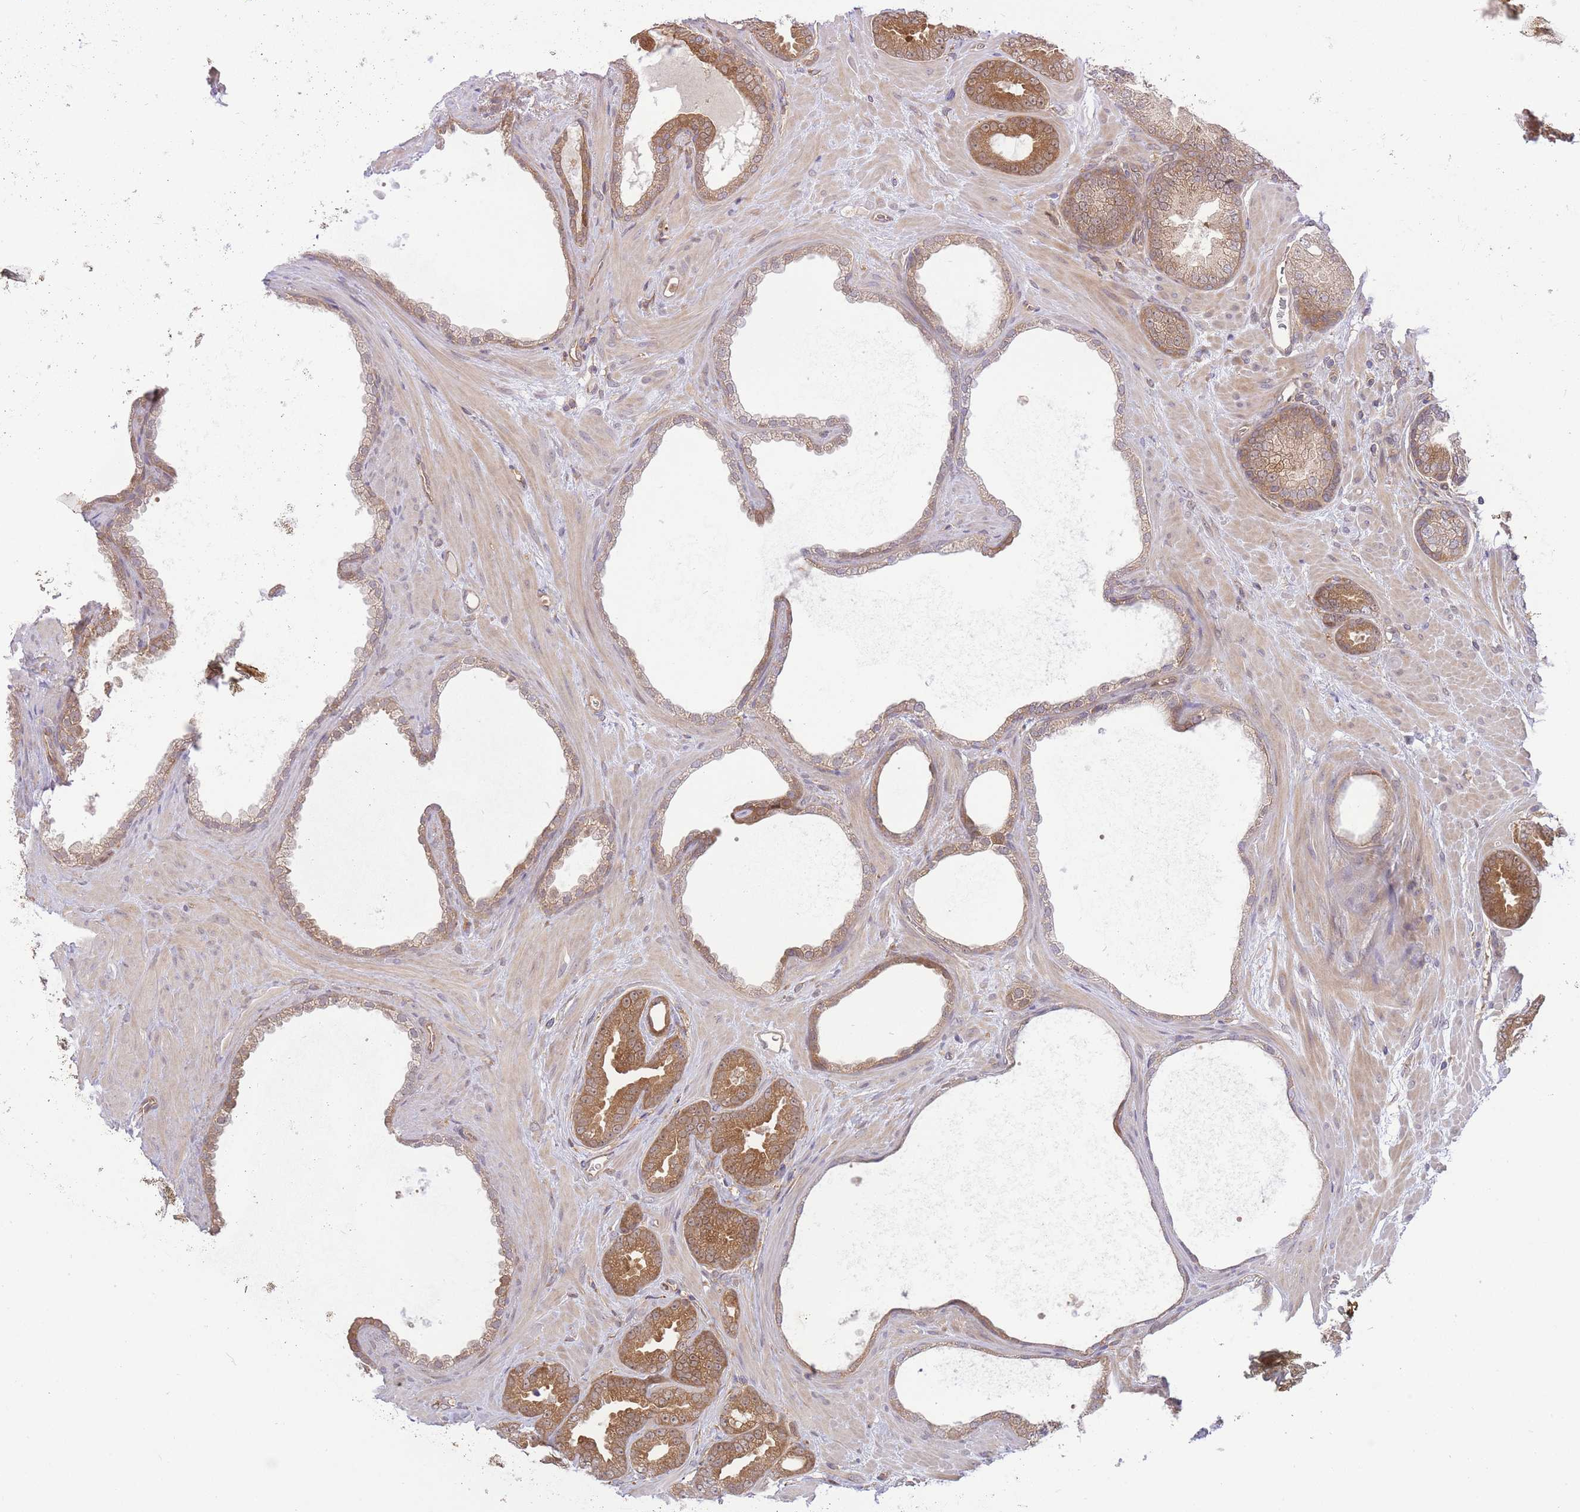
{"staining": {"intensity": "strong", "quantity": ">75%", "location": "cytoplasmic/membranous"}, "tissue": "prostate cancer", "cell_type": "Tumor cells", "image_type": "cancer", "snomed": [{"axis": "morphology", "description": "Adenocarcinoma, Low grade"}, {"axis": "topography", "description": "Prostate"}], "caption": "Prostate cancer stained with immunohistochemistry (IHC) shows strong cytoplasmic/membranous expression in about >75% of tumor cells. (Brightfield microscopy of DAB IHC at high magnification).", "gene": "PREP", "patient": {"sex": "male", "age": 62}}